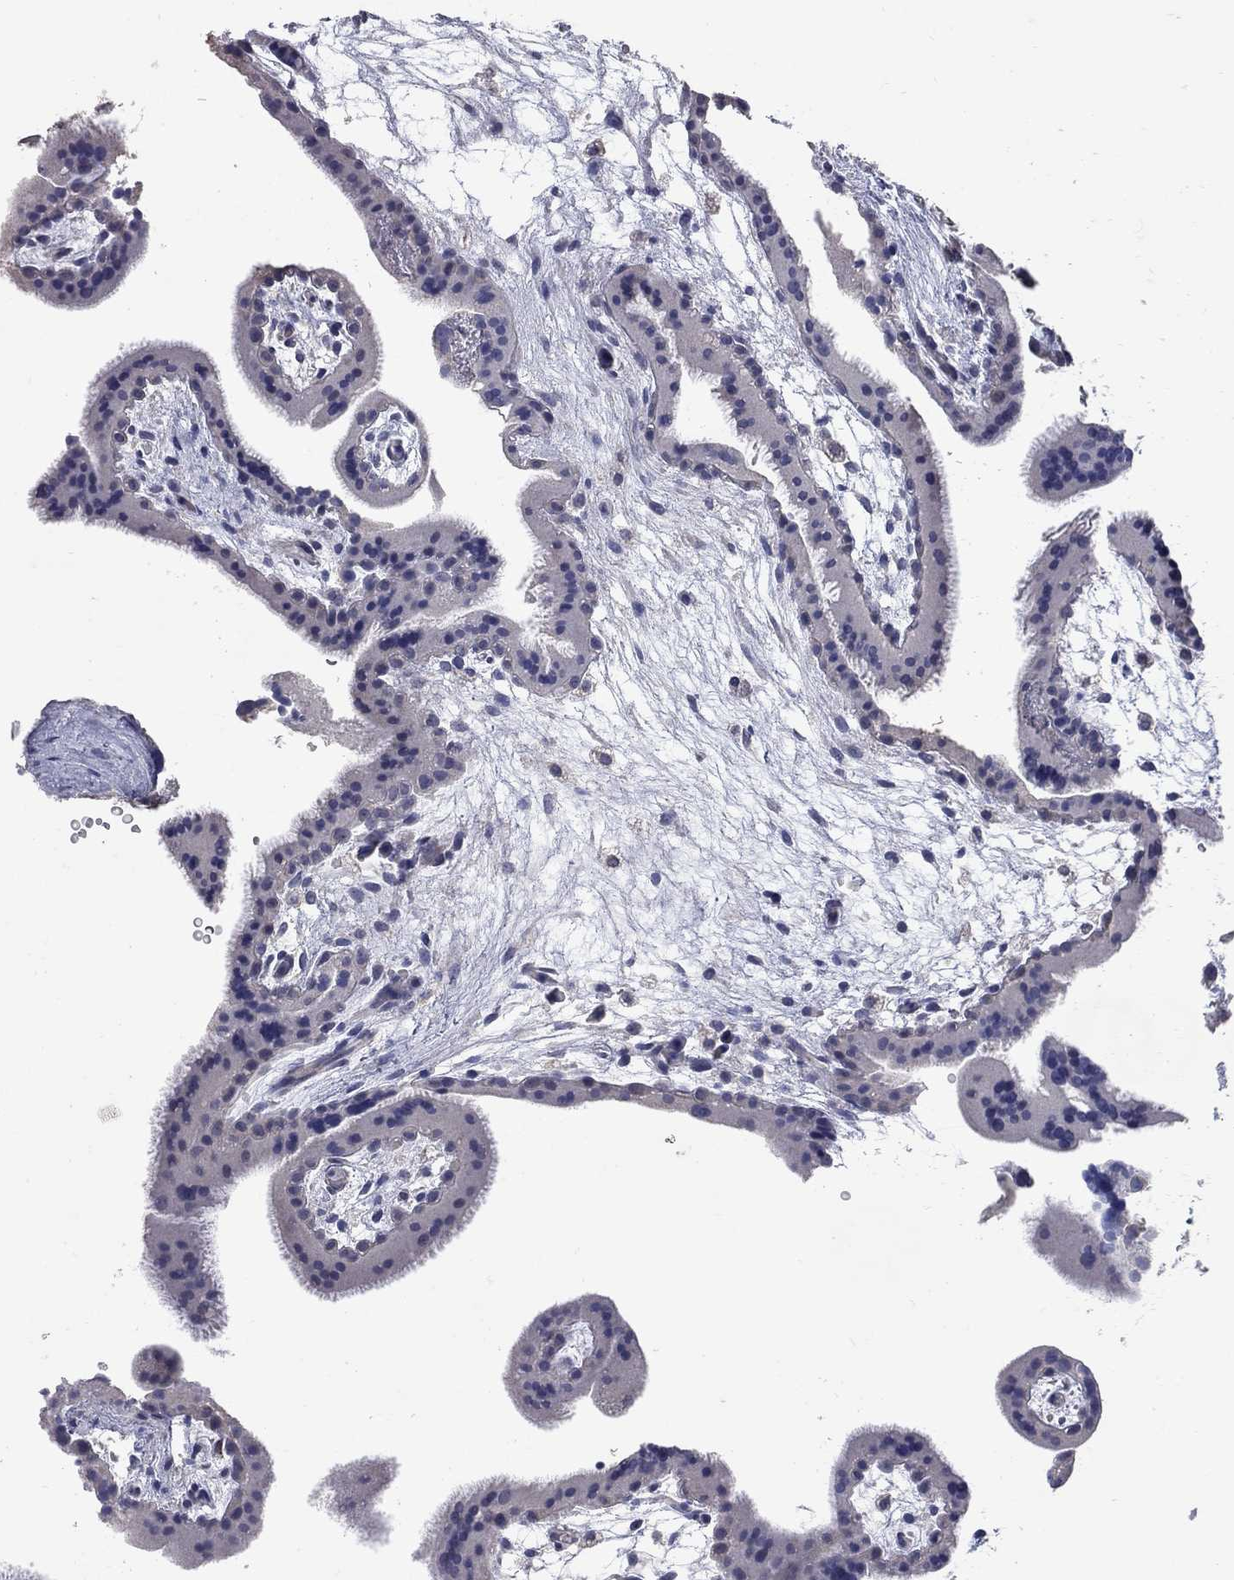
{"staining": {"intensity": "negative", "quantity": "none", "location": "none"}, "tissue": "placenta", "cell_type": "Decidual cells", "image_type": "normal", "snomed": [{"axis": "morphology", "description": "Normal tissue, NOS"}, {"axis": "topography", "description": "Placenta"}], "caption": "Decidual cells show no significant positivity in normal placenta. (DAB (3,3'-diaminobenzidine) IHC with hematoxylin counter stain).", "gene": "NOS2", "patient": {"sex": "female", "age": 19}}